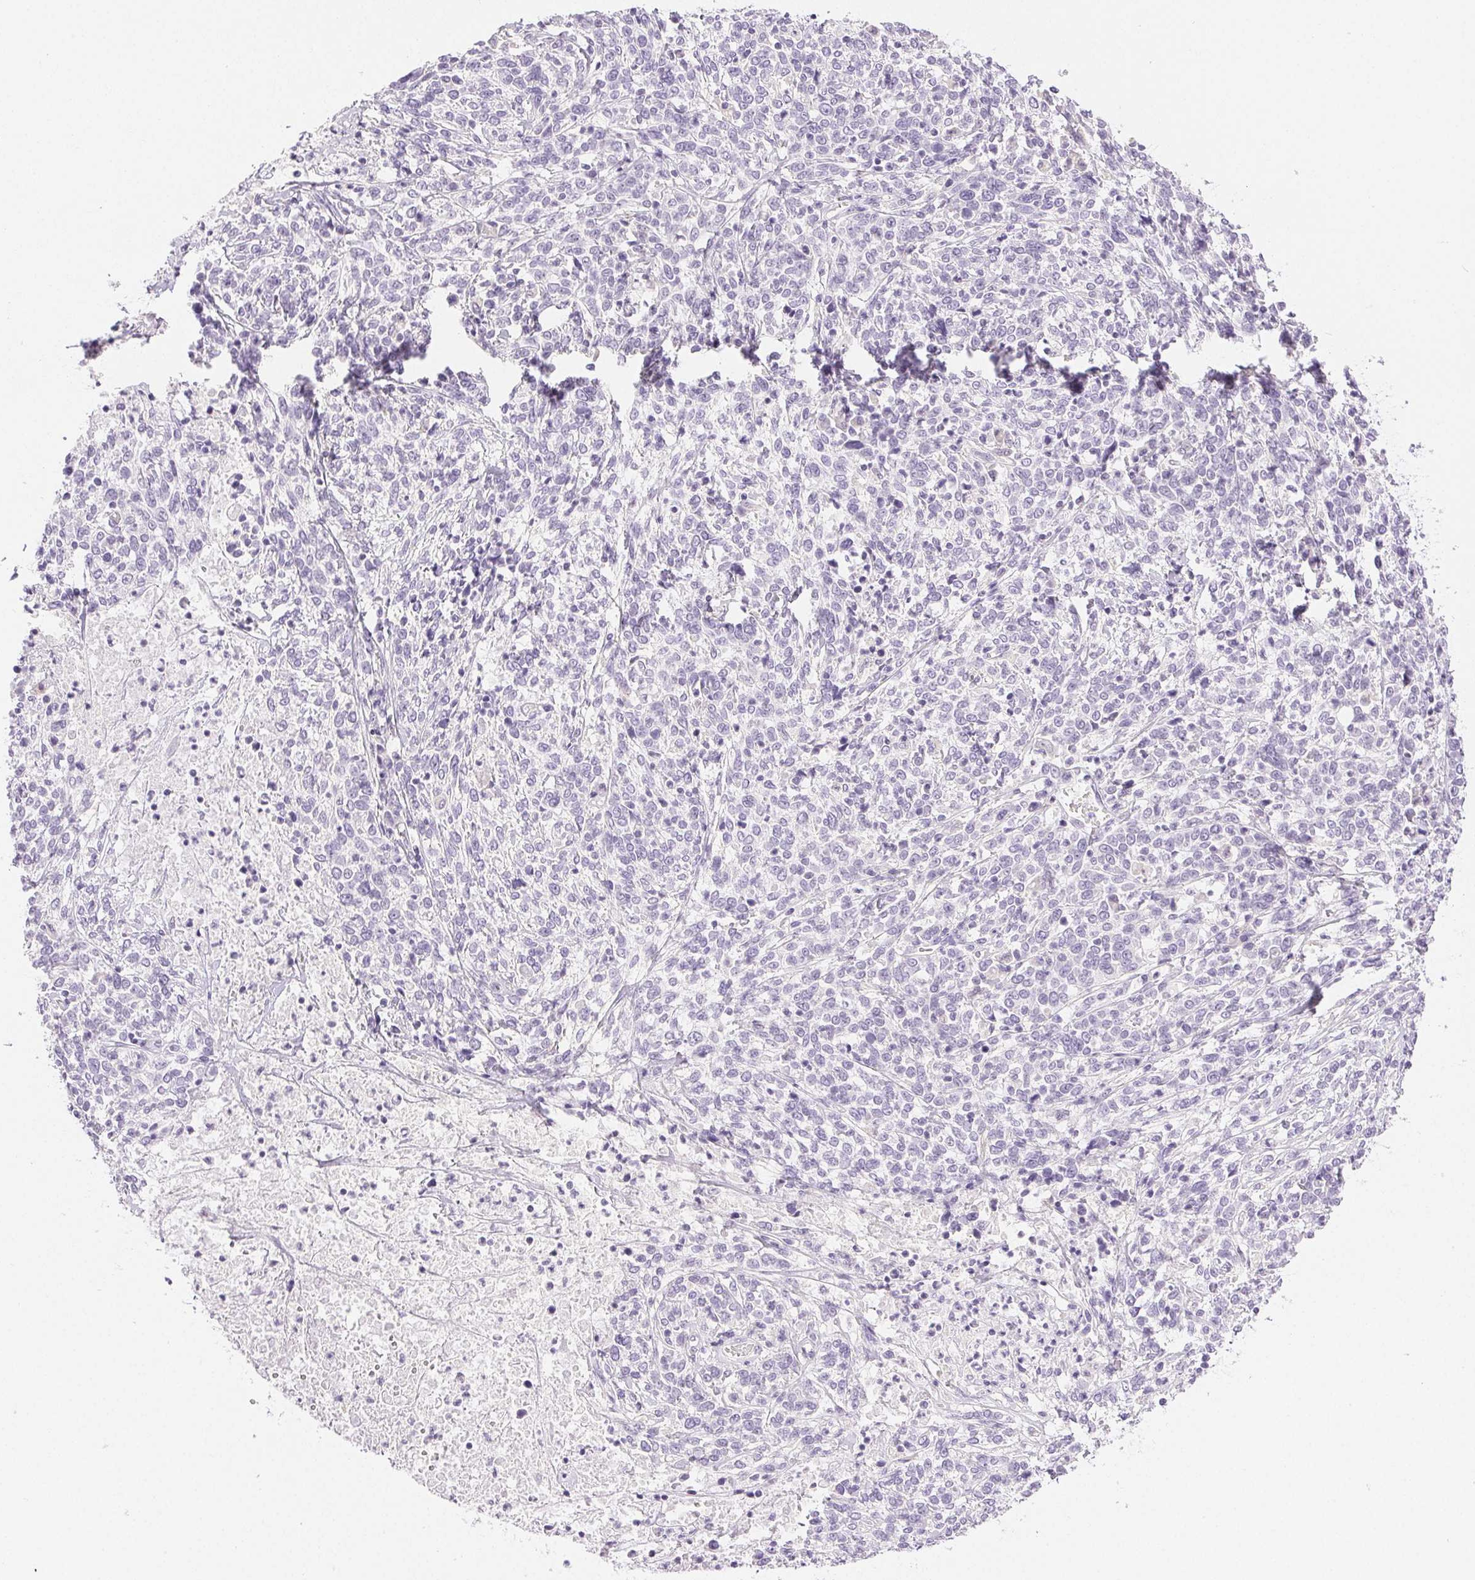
{"staining": {"intensity": "negative", "quantity": "none", "location": "none"}, "tissue": "cervical cancer", "cell_type": "Tumor cells", "image_type": "cancer", "snomed": [{"axis": "morphology", "description": "Squamous cell carcinoma, NOS"}, {"axis": "topography", "description": "Cervix"}], "caption": "A high-resolution micrograph shows immunohistochemistry (IHC) staining of cervical cancer, which demonstrates no significant positivity in tumor cells.", "gene": "SLC5A2", "patient": {"sex": "female", "age": 46}}